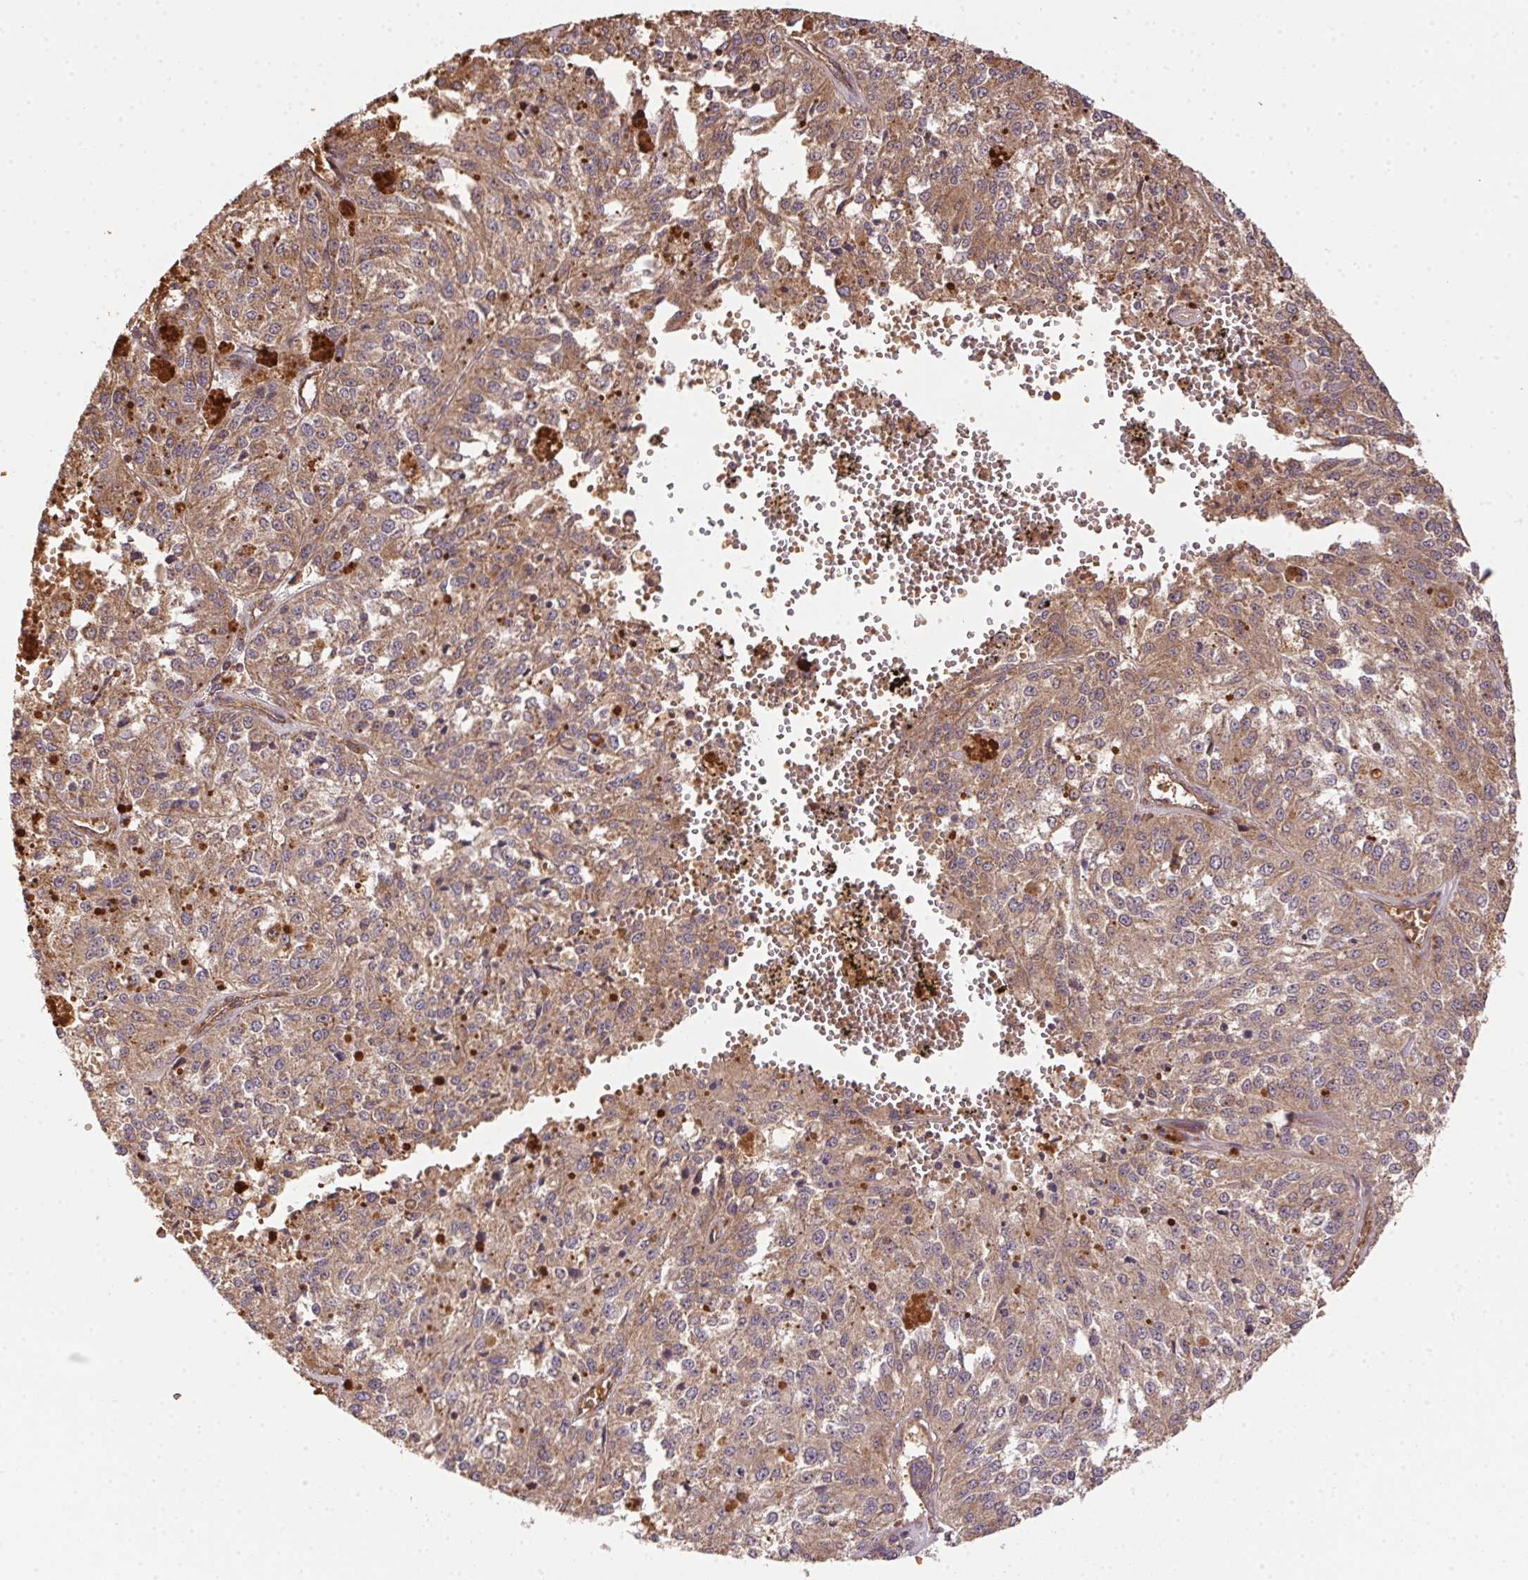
{"staining": {"intensity": "moderate", "quantity": ">75%", "location": "cytoplasmic/membranous"}, "tissue": "melanoma", "cell_type": "Tumor cells", "image_type": "cancer", "snomed": [{"axis": "morphology", "description": "Malignant melanoma, Metastatic site"}, {"axis": "topography", "description": "Lymph node"}], "caption": "Protein staining of melanoma tissue displays moderate cytoplasmic/membranous positivity in approximately >75% of tumor cells.", "gene": "USE1", "patient": {"sex": "female", "age": 64}}